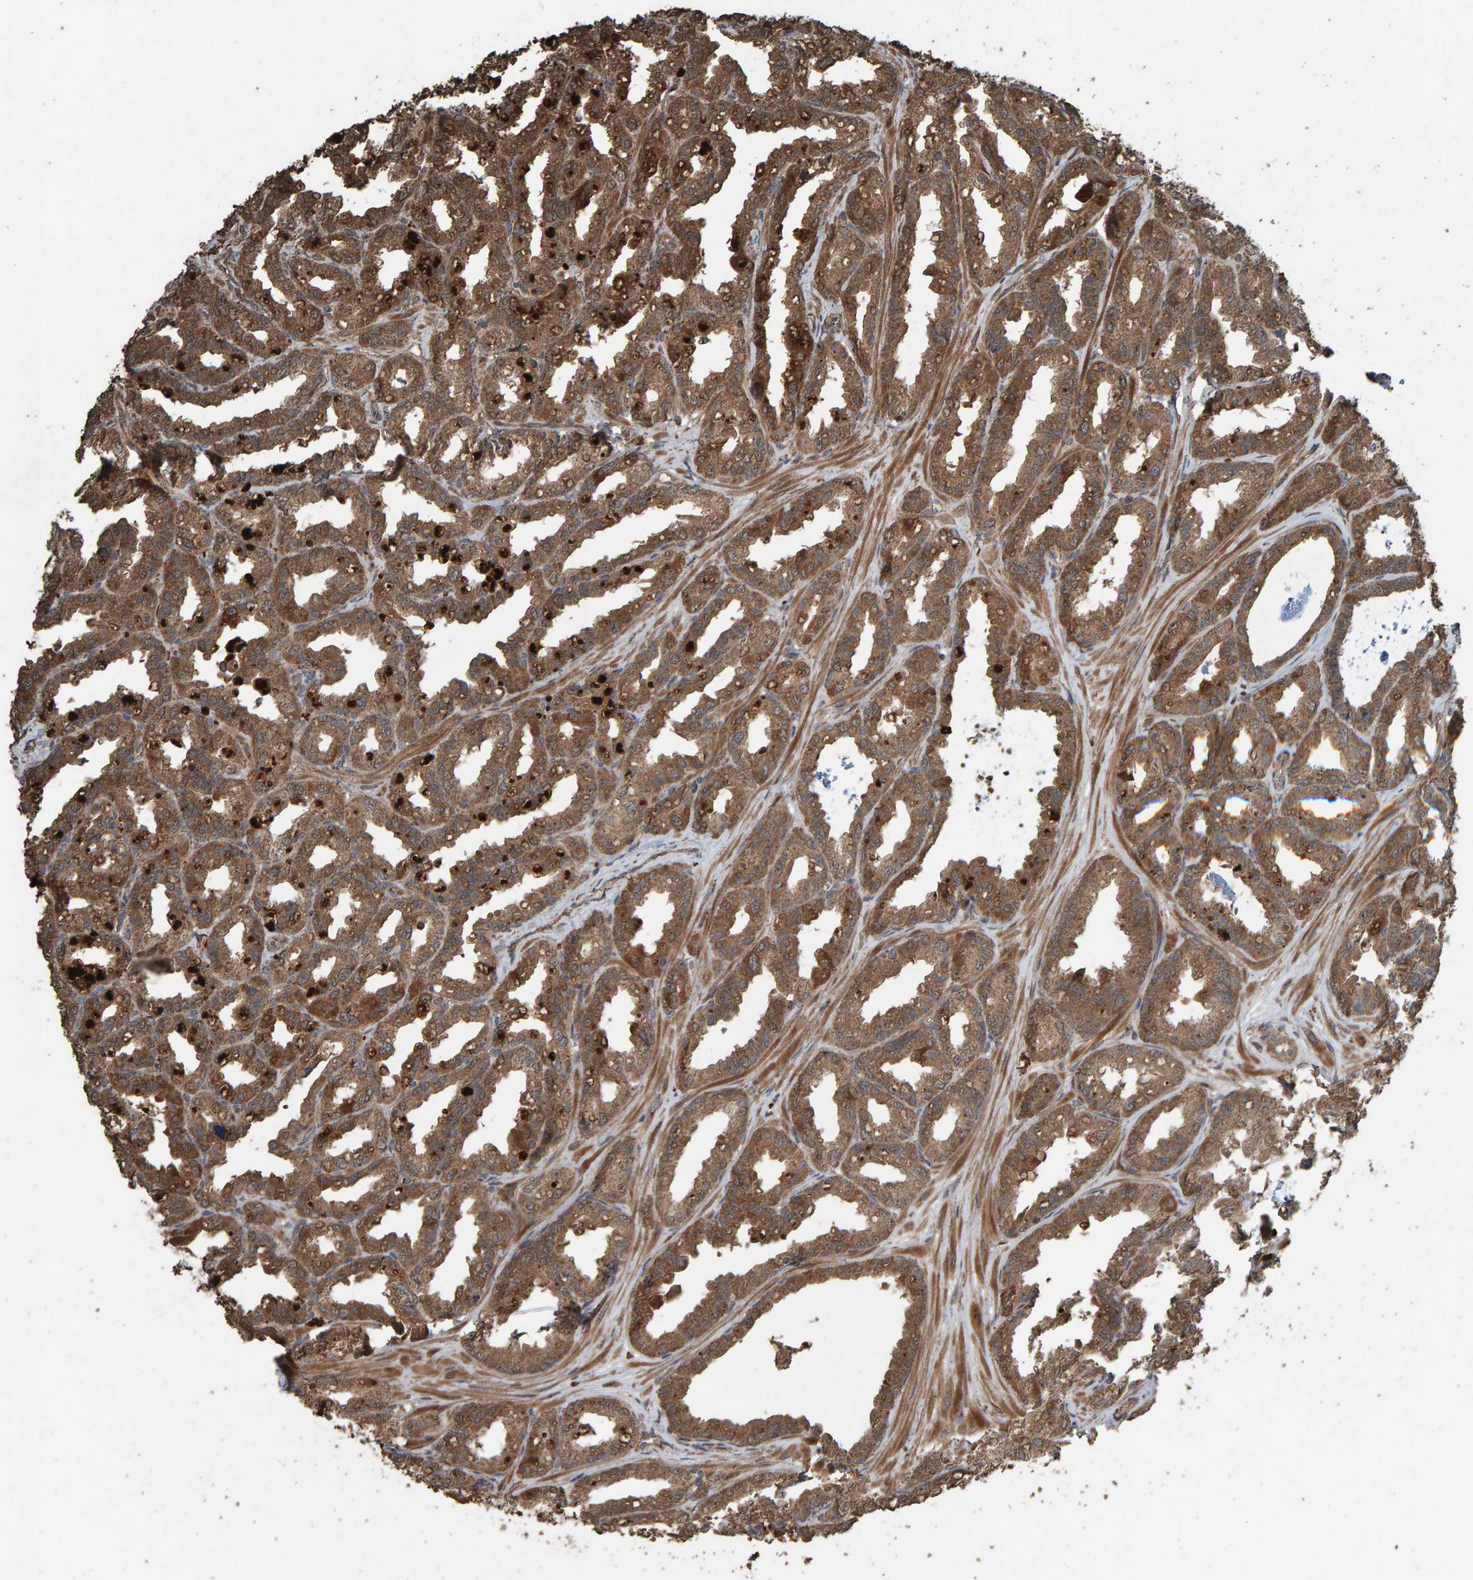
{"staining": {"intensity": "moderate", "quantity": ">75%", "location": "cytoplasmic/membranous"}, "tissue": "seminal vesicle", "cell_type": "Glandular cells", "image_type": "normal", "snomed": [{"axis": "morphology", "description": "Normal tissue, NOS"}, {"axis": "topography", "description": "Prostate"}, {"axis": "topography", "description": "Seminal veicle"}], "caption": "Immunohistochemistry (DAB (3,3'-diaminobenzidine)) staining of benign human seminal vesicle reveals moderate cytoplasmic/membranous protein staining in approximately >75% of glandular cells. The staining was performed using DAB (3,3'-diaminobenzidine) to visualize the protein expression in brown, while the nuclei were stained in blue with hematoxylin (Magnification: 20x).", "gene": "DUS1L", "patient": {"sex": "male", "age": 51}}